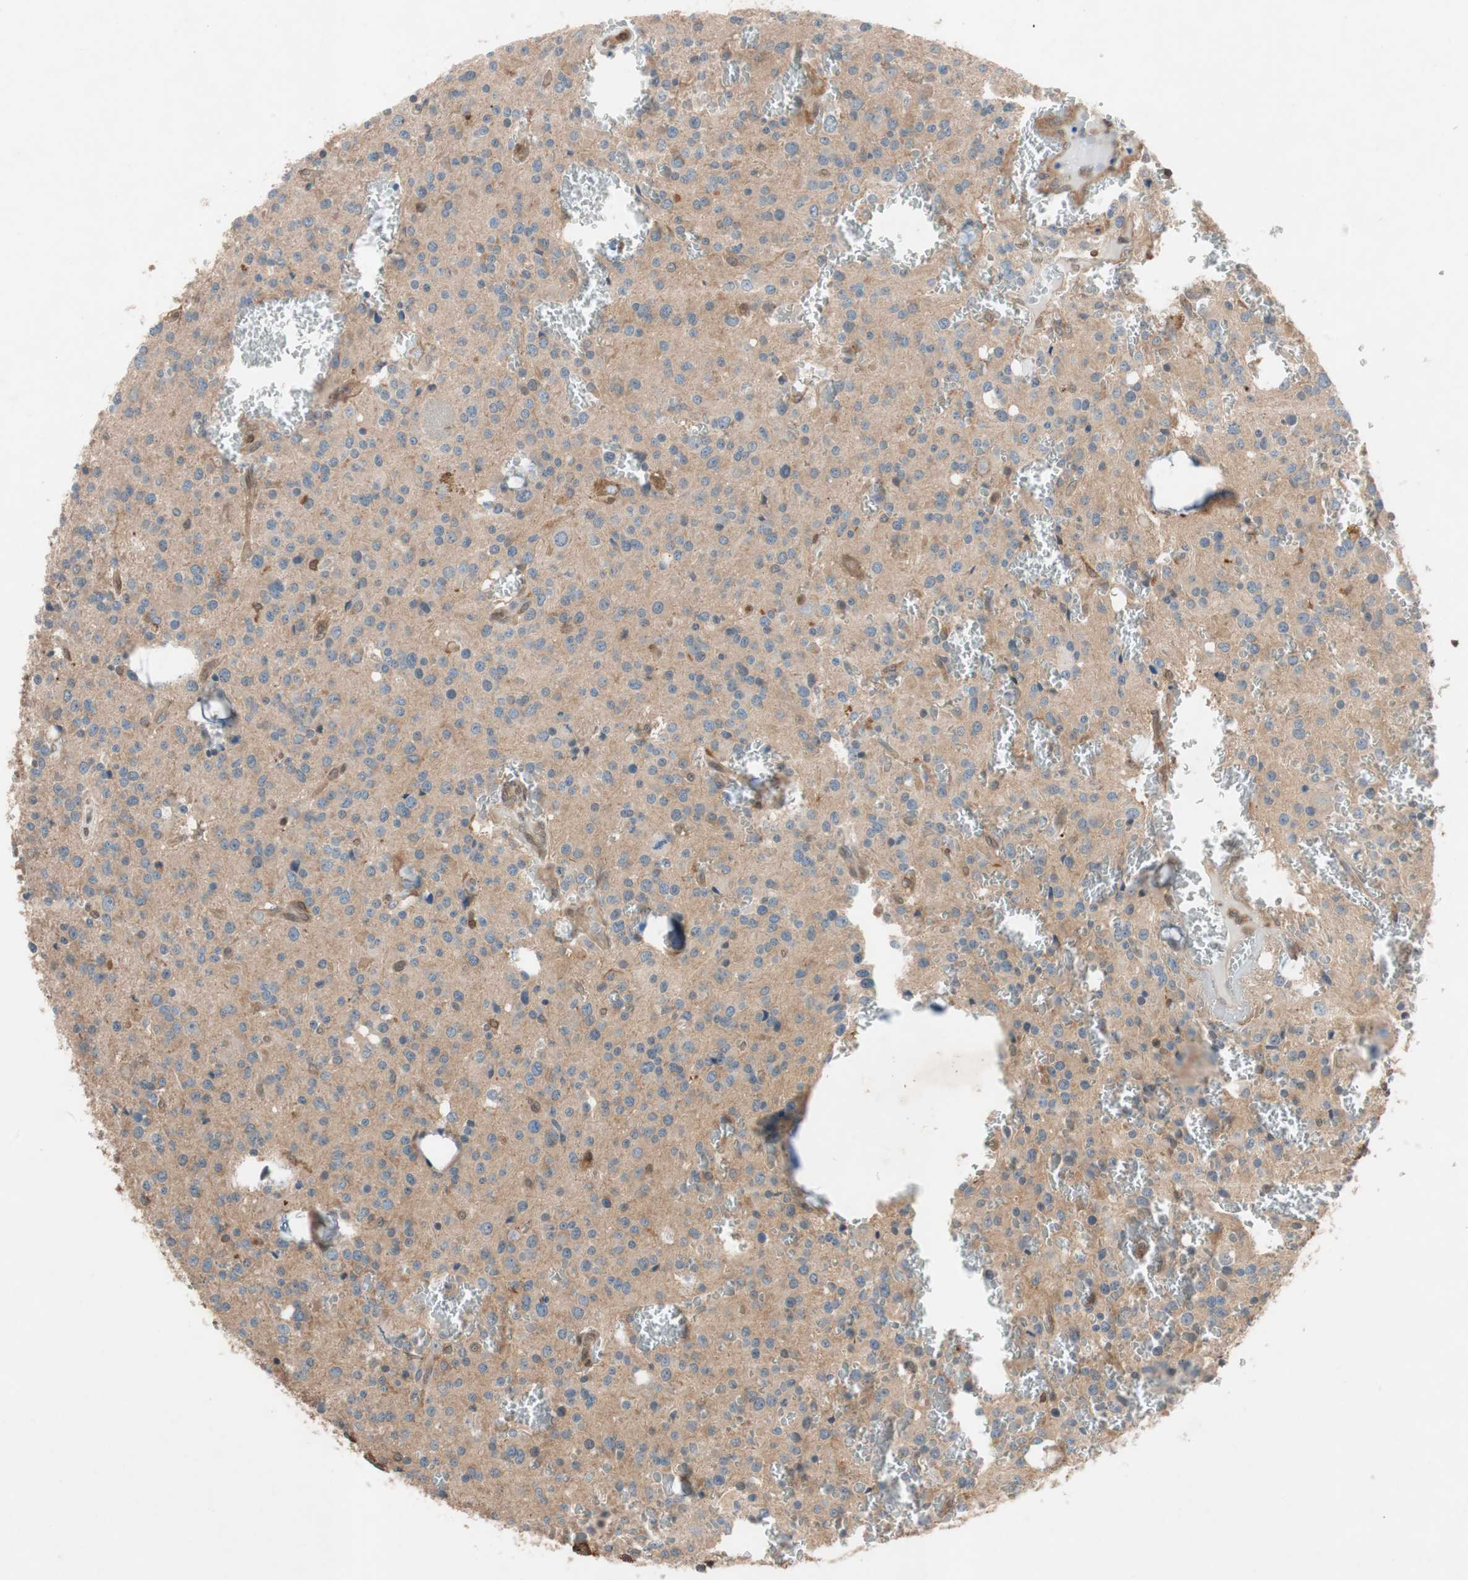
{"staining": {"intensity": "weak", "quantity": ">75%", "location": "cytoplasmic/membranous"}, "tissue": "glioma", "cell_type": "Tumor cells", "image_type": "cancer", "snomed": [{"axis": "morphology", "description": "Glioma, malignant, Low grade"}, {"axis": "topography", "description": "Brain"}], "caption": "This is a micrograph of immunohistochemistry (IHC) staining of malignant glioma (low-grade), which shows weak expression in the cytoplasmic/membranous of tumor cells.", "gene": "GALT", "patient": {"sex": "male", "age": 58}}